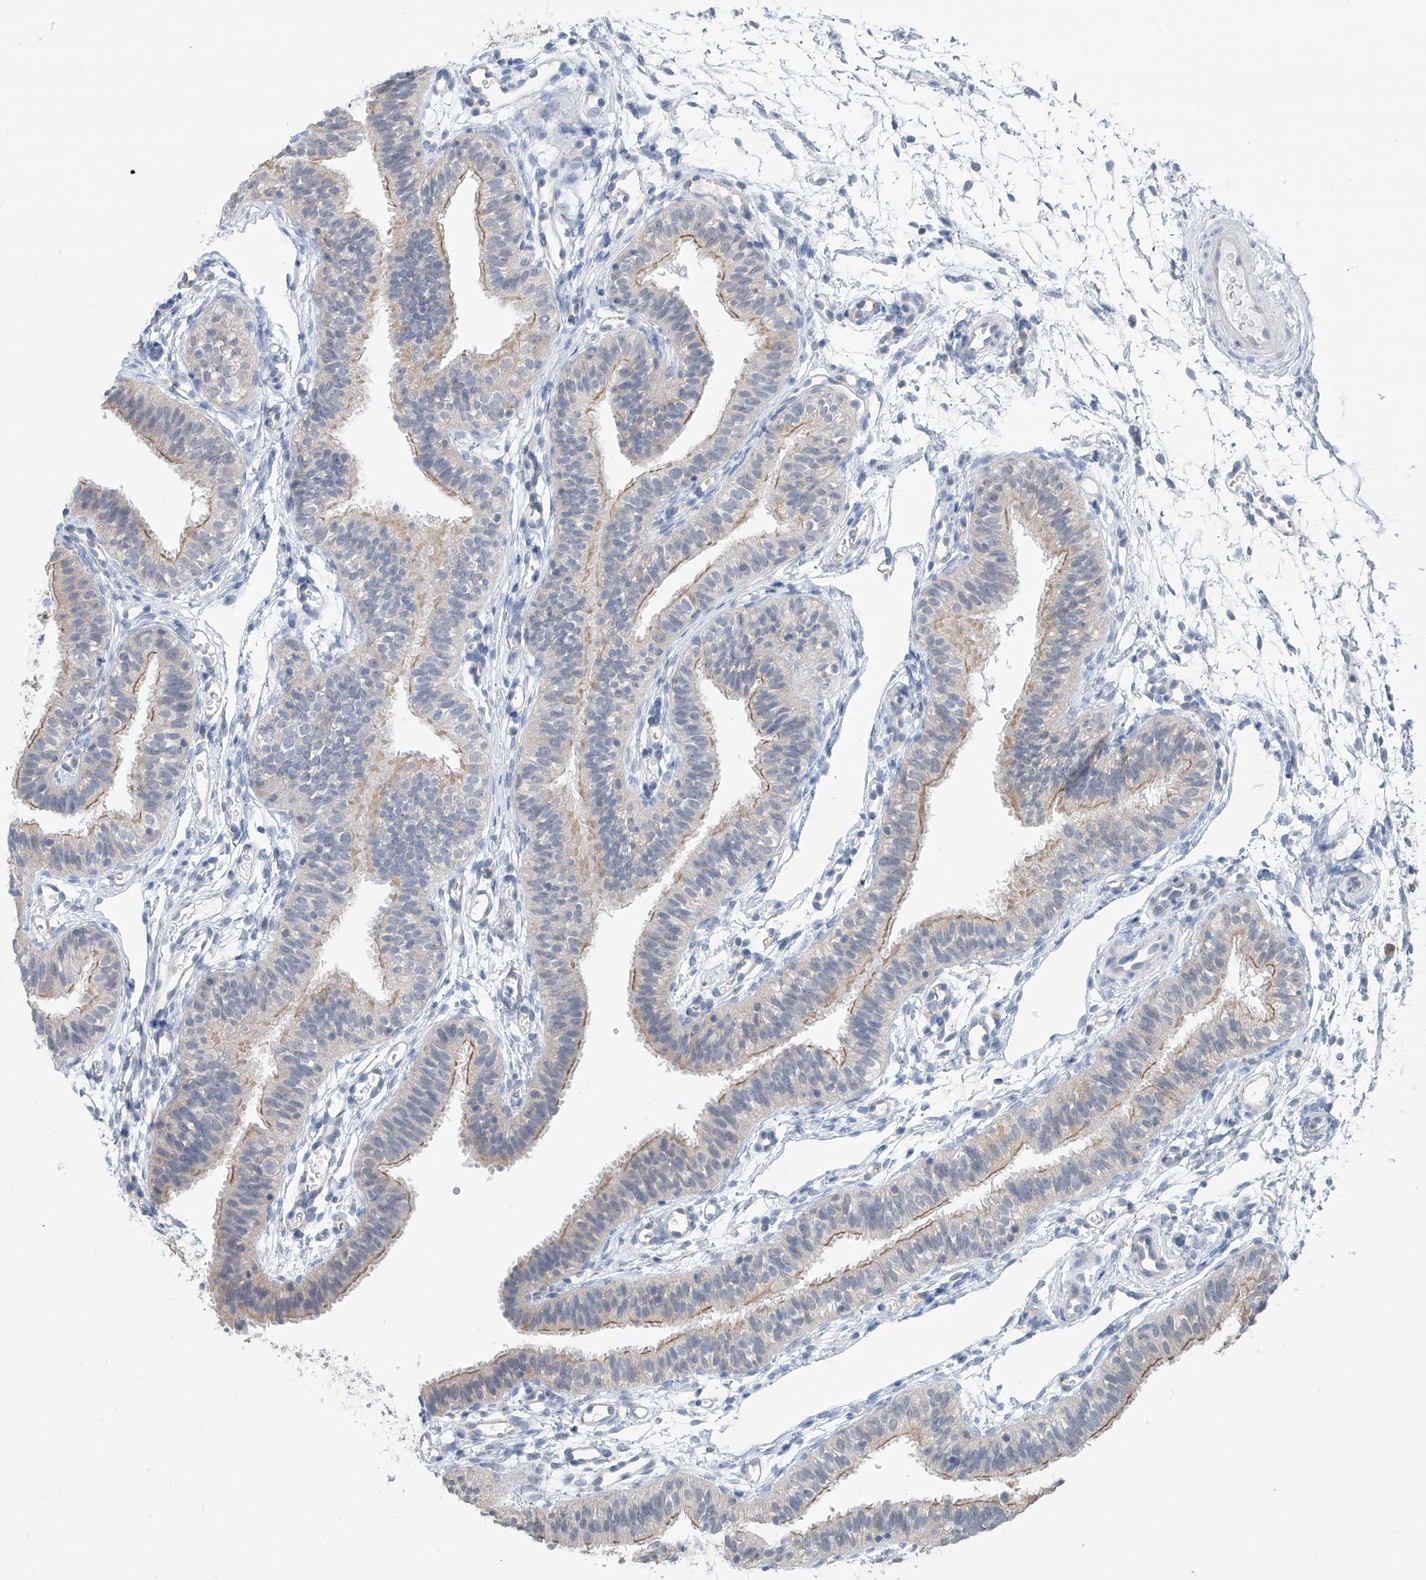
{"staining": {"intensity": "moderate", "quantity": "<25%", "location": "cytoplasmic/membranous"}, "tissue": "fallopian tube", "cell_type": "Glandular cells", "image_type": "normal", "snomed": [{"axis": "morphology", "description": "Normal tissue, NOS"}, {"axis": "topography", "description": "Fallopian tube"}], "caption": "Immunohistochemical staining of normal human fallopian tube exhibits <25% levels of moderate cytoplasmic/membranous protein expression in about <25% of glandular cells. The staining is performed using DAB brown chromogen to label protein expression. The nuclei are counter-stained blue using hematoxylin.", "gene": "KCNK10", "patient": {"sex": "female", "age": 35}}